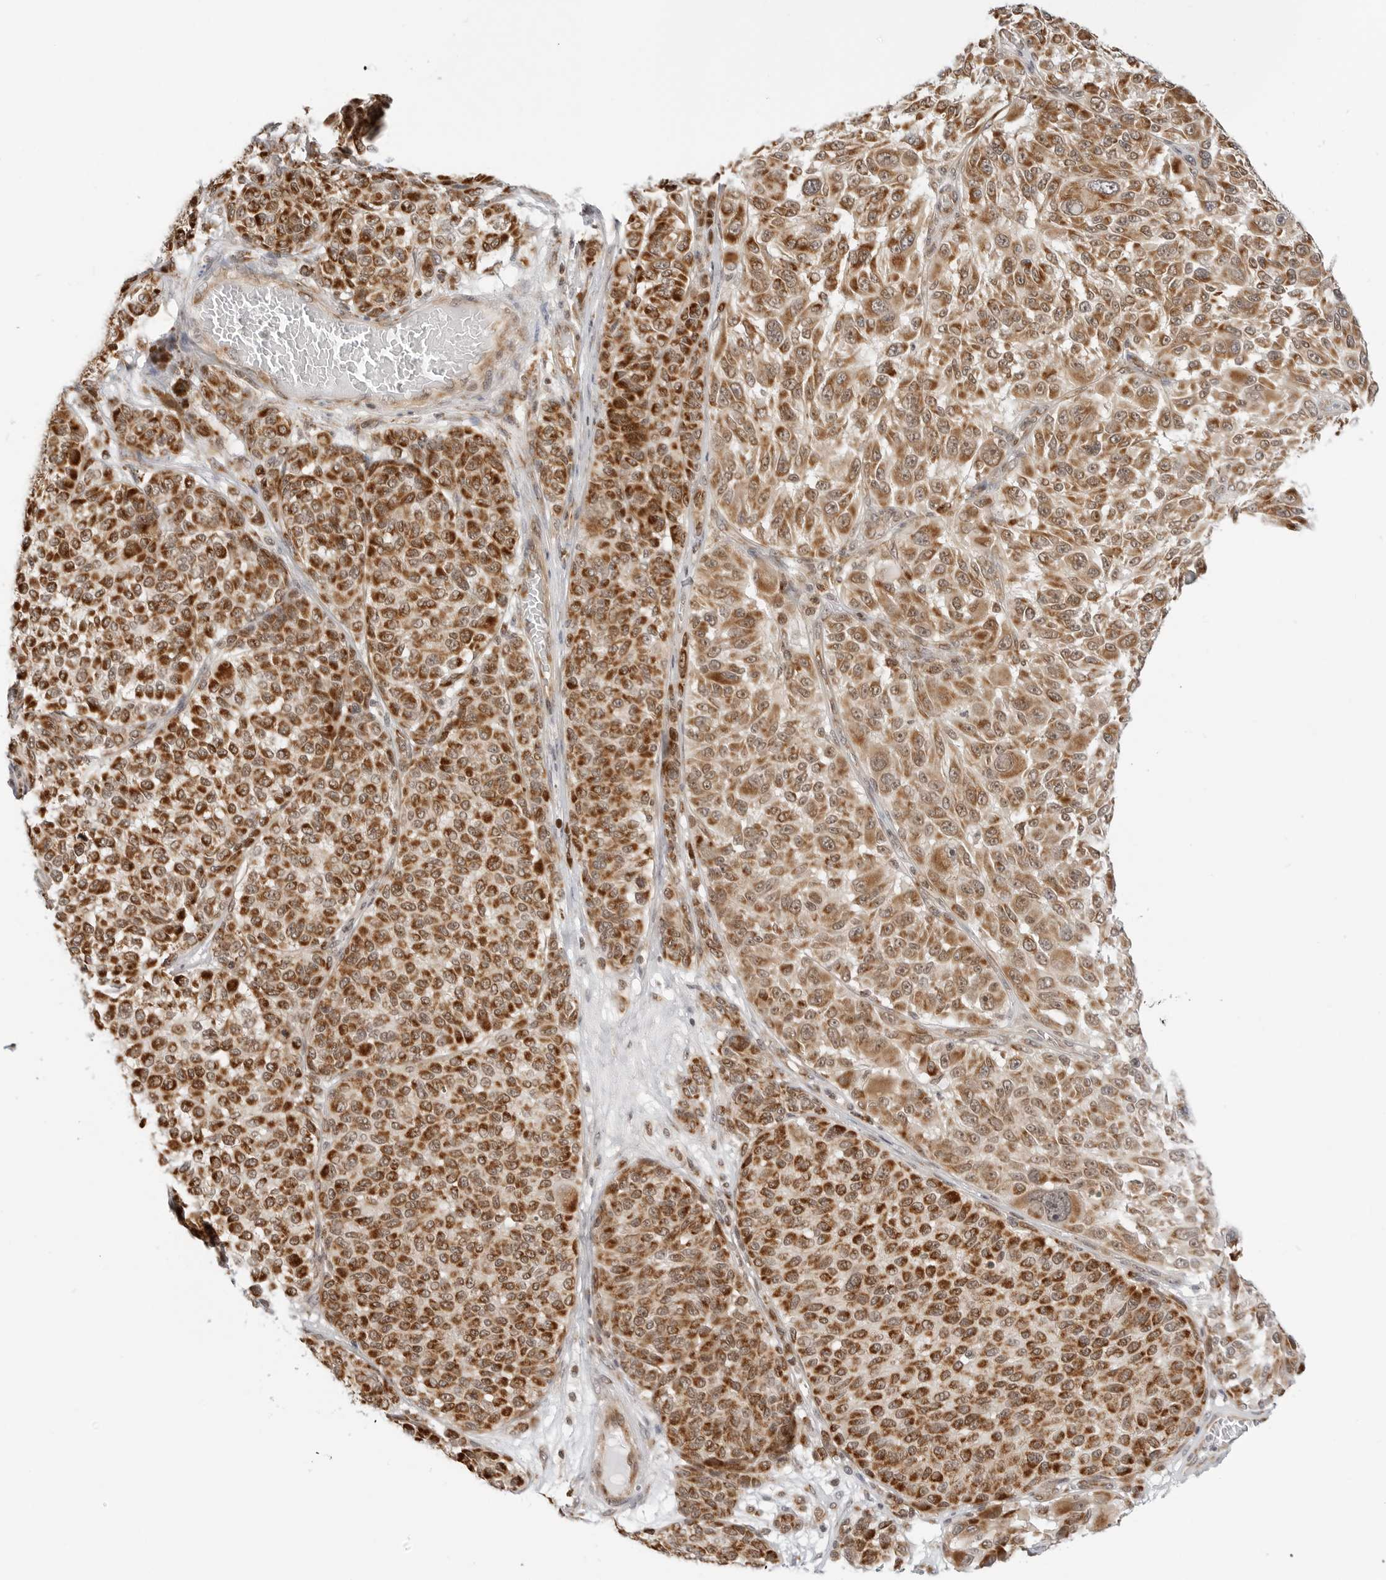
{"staining": {"intensity": "strong", "quantity": ">75%", "location": "cytoplasmic/membranous"}, "tissue": "melanoma", "cell_type": "Tumor cells", "image_type": "cancer", "snomed": [{"axis": "morphology", "description": "Malignant melanoma, NOS"}, {"axis": "topography", "description": "Skin"}], "caption": "Immunohistochemistry (IHC) of melanoma reveals high levels of strong cytoplasmic/membranous staining in approximately >75% of tumor cells.", "gene": "POLR3GL", "patient": {"sex": "male", "age": 83}}